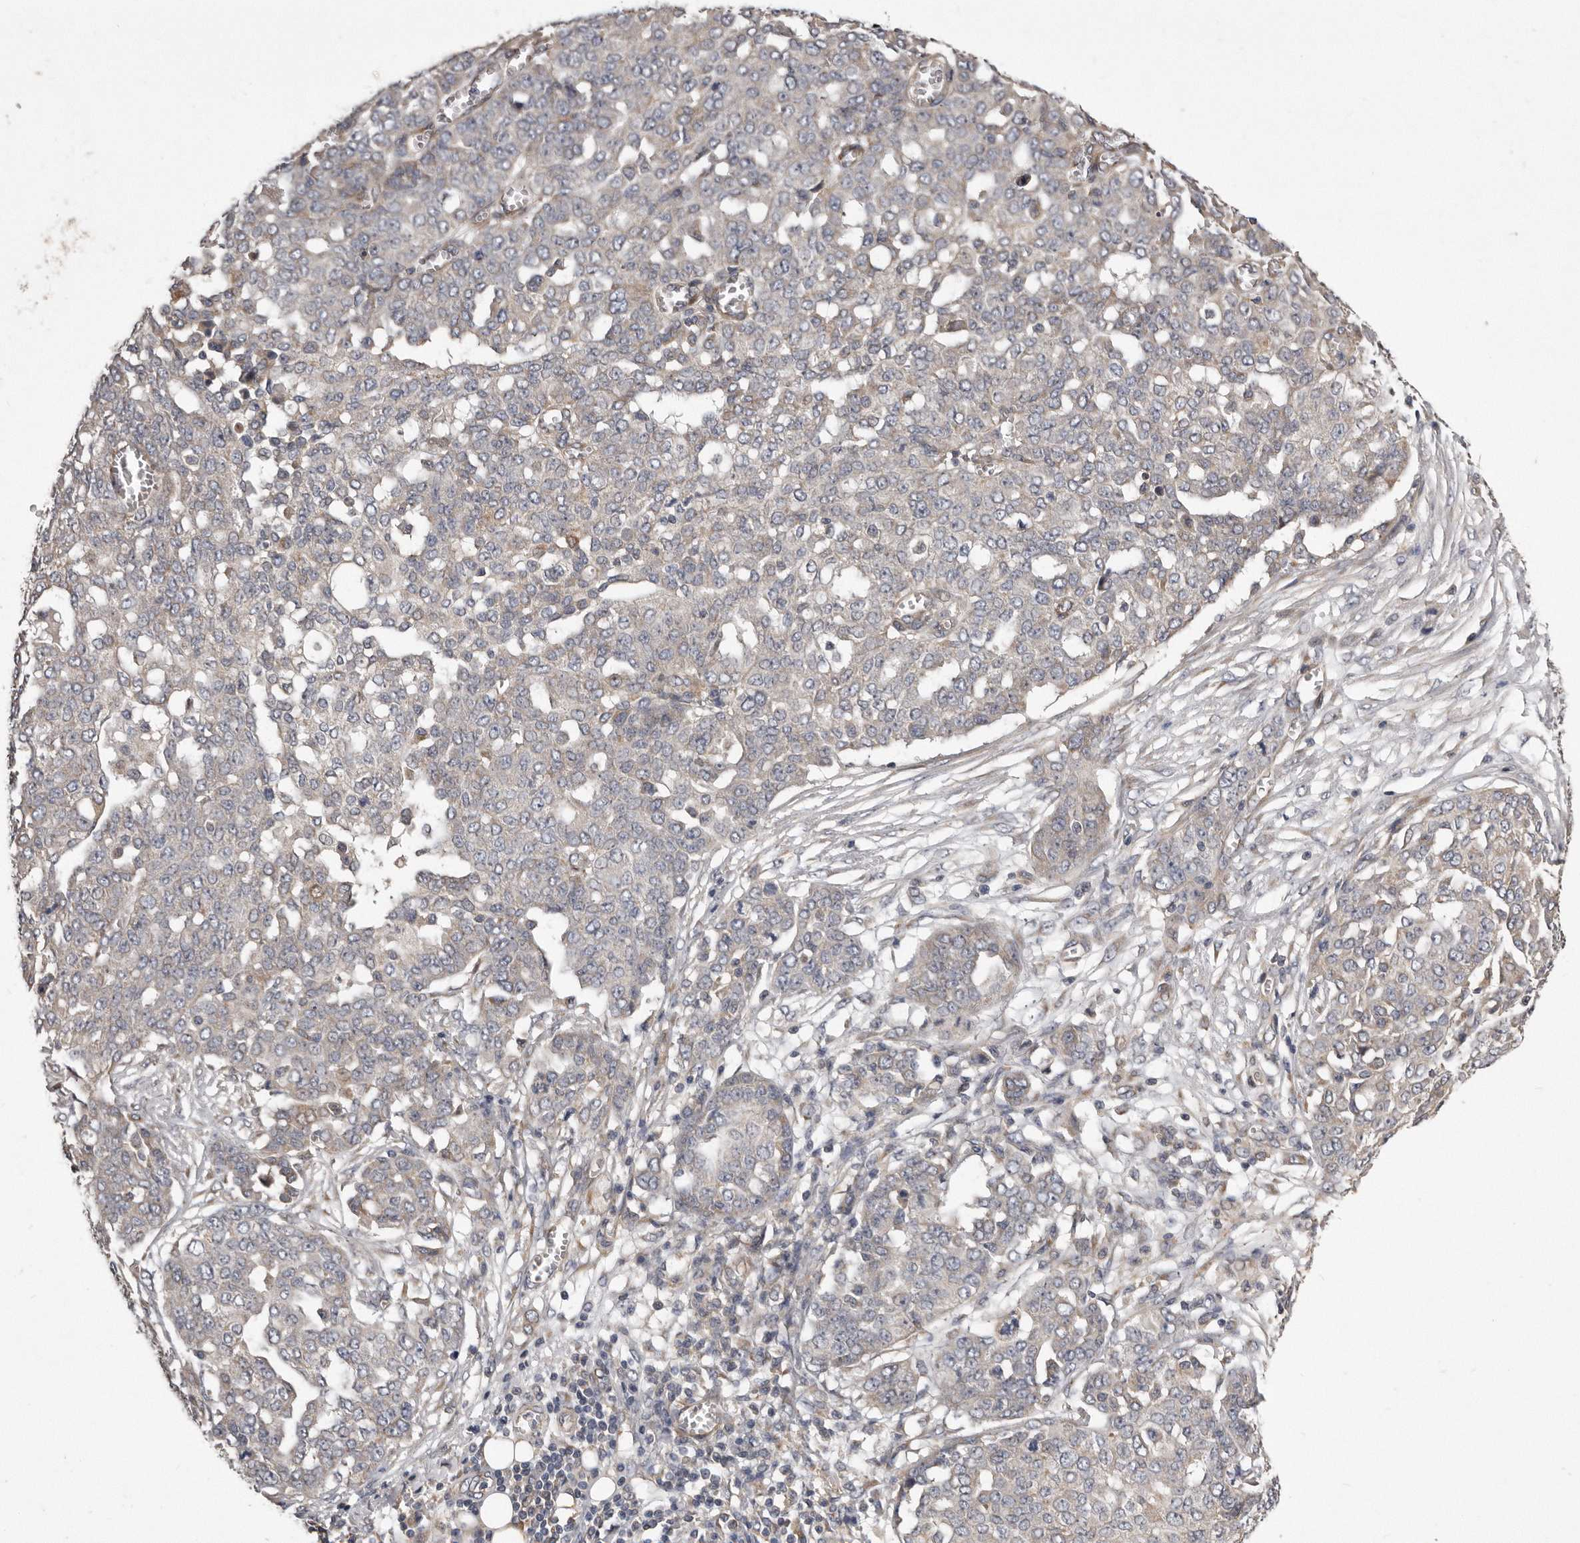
{"staining": {"intensity": "negative", "quantity": "none", "location": "none"}, "tissue": "ovarian cancer", "cell_type": "Tumor cells", "image_type": "cancer", "snomed": [{"axis": "morphology", "description": "Cystadenocarcinoma, serous, NOS"}, {"axis": "topography", "description": "Soft tissue"}, {"axis": "topography", "description": "Ovary"}], "caption": "Tumor cells show no significant positivity in ovarian serous cystadenocarcinoma.", "gene": "ARMCX1", "patient": {"sex": "female", "age": 57}}